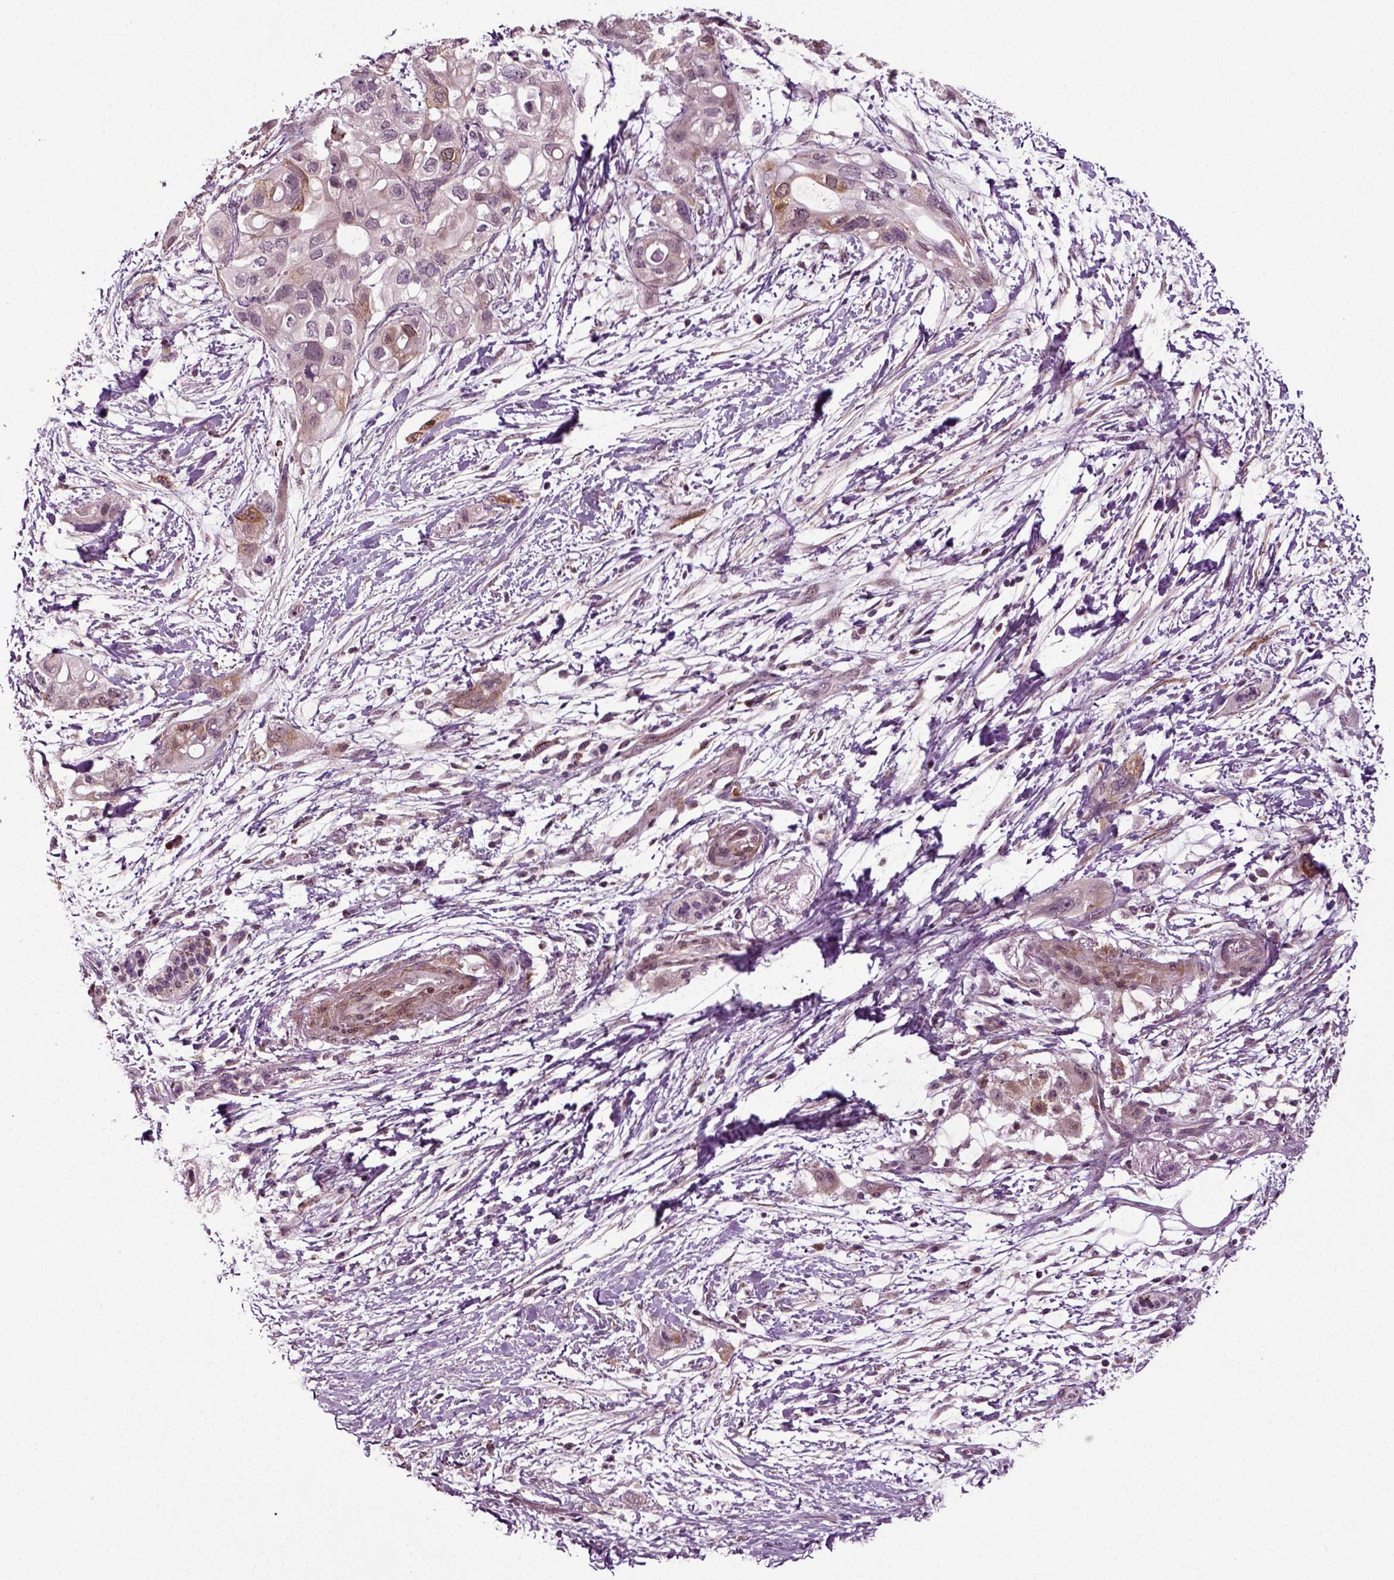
{"staining": {"intensity": "moderate", "quantity": "<25%", "location": "cytoplasmic/membranous"}, "tissue": "pancreatic cancer", "cell_type": "Tumor cells", "image_type": "cancer", "snomed": [{"axis": "morphology", "description": "Adenocarcinoma, NOS"}, {"axis": "topography", "description": "Pancreas"}], "caption": "Pancreatic cancer stained with a brown dye demonstrates moderate cytoplasmic/membranous positive staining in about <25% of tumor cells.", "gene": "KNSTRN", "patient": {"sex": "female", "age": 72}}